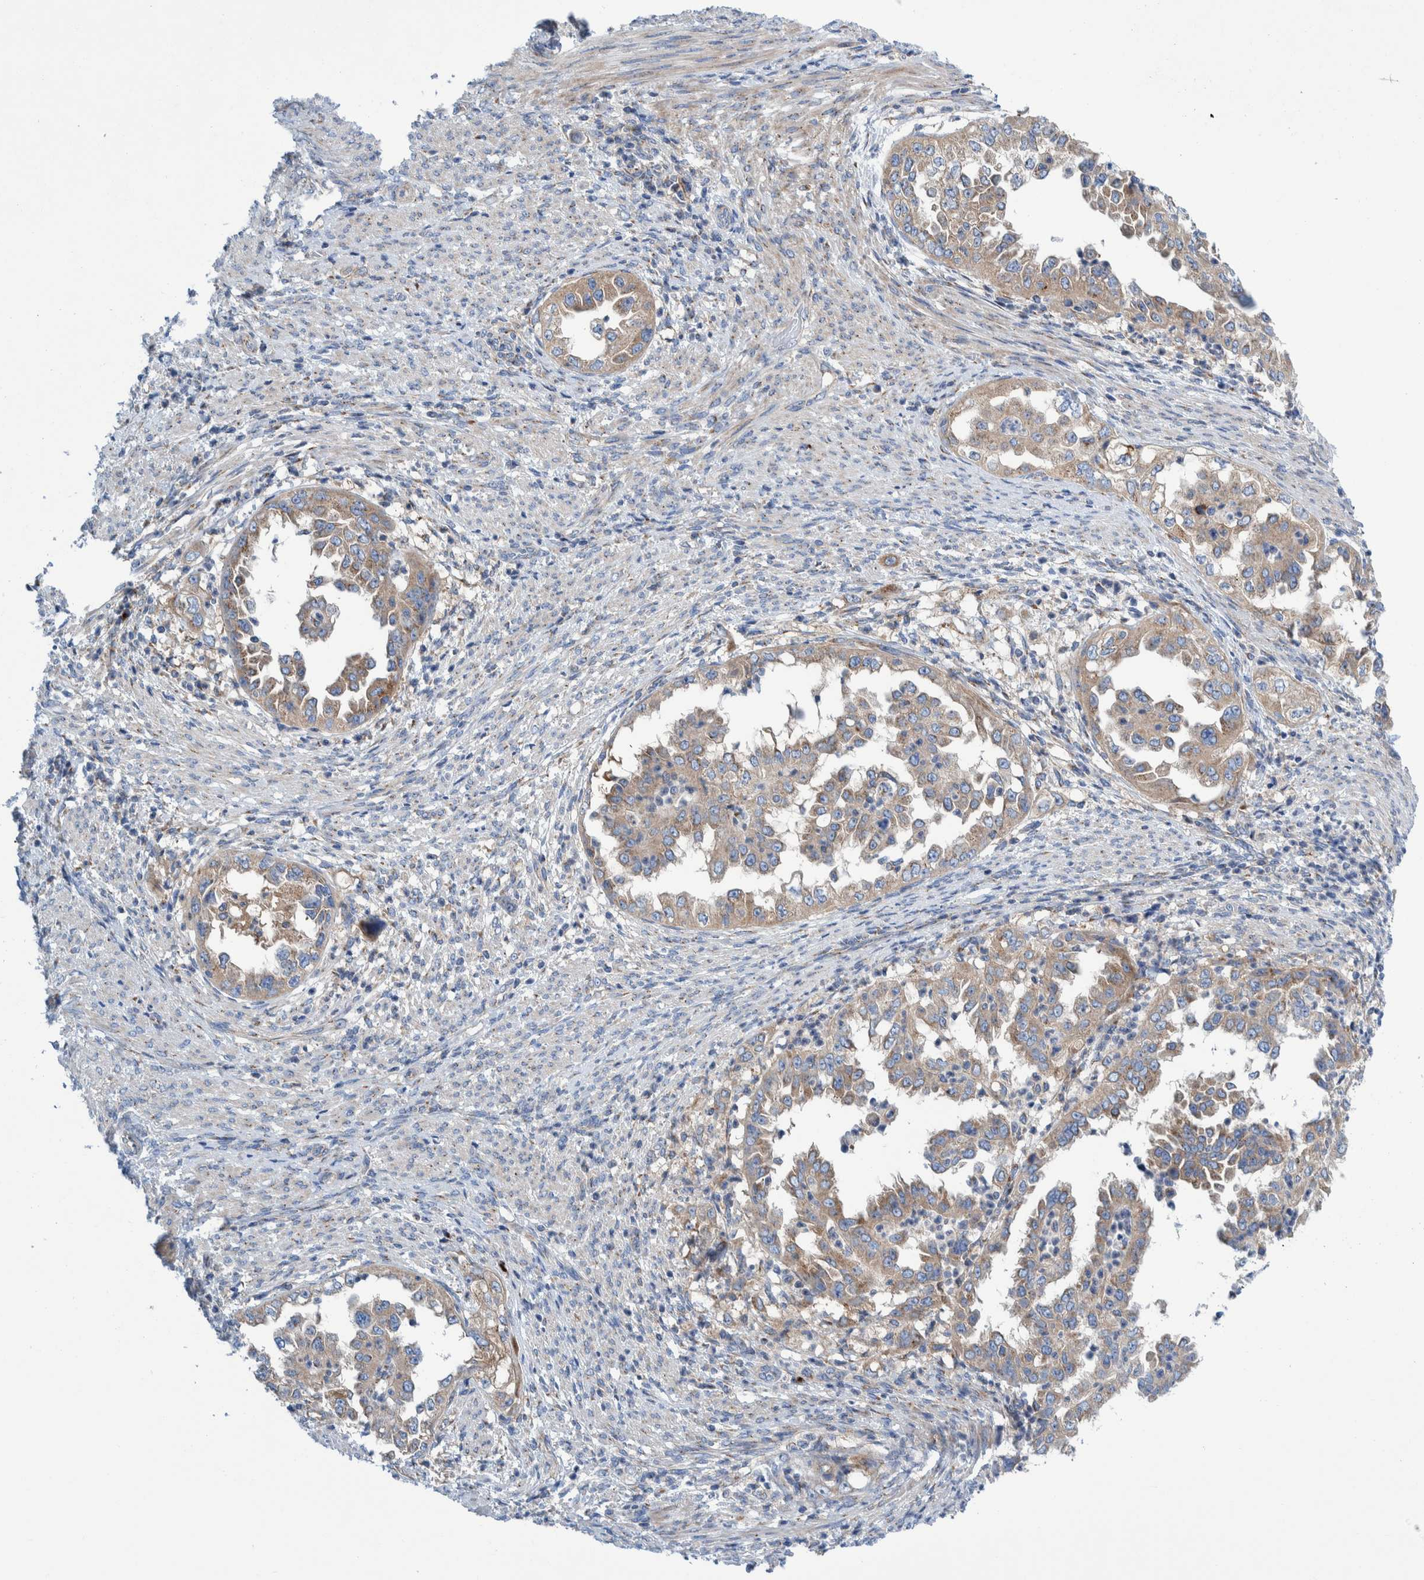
{"staining": {"intensity": "weak", "quantity": ">75%", "location": "cytoplasmic/membranous"}, "tissue": "endometrial cancer", "cell_type": "Tumor cells", "image_type": "cancer", "snomed": [{"axis": "morphology", "description": "Adenocarcinoma, NOS"}, {"axis": "topography", "description": "Endometrium"}], "caption": "The immunohistochemical stain shows weak cytoplasmic/membranous positivity in tumor cells of endometrial cancer tissue. (brown staining indicates protein expression, while blue staining denotes nuclei).", "gene": "TRIM58", "patient": {"sex": "female", "age": 85}}